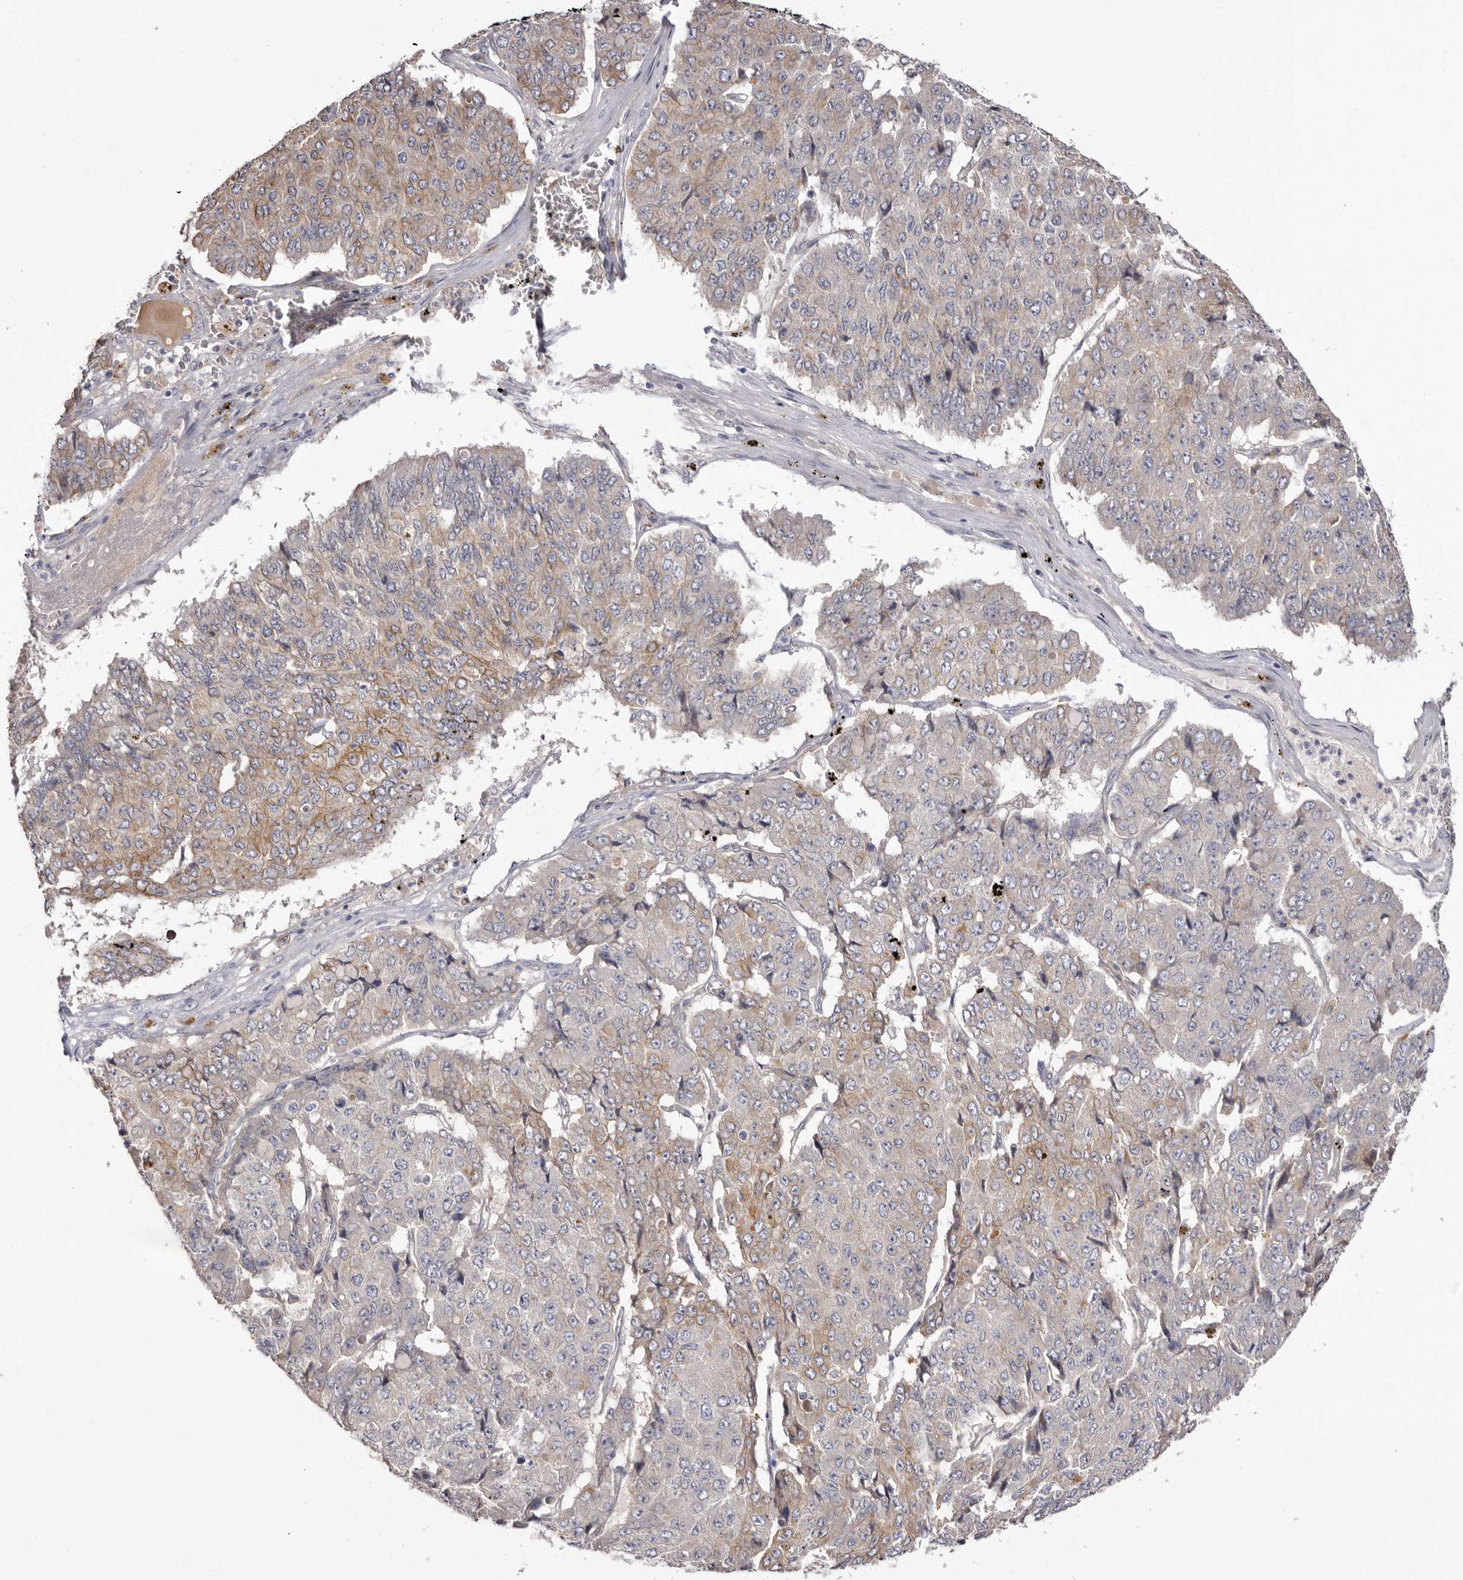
{"staining": {"intensity": "weak", "quantity": "25%-75%", "location": "cytoplasmic/membranous"}, "tissue": "pancreatic cancer", "cell_type": "Tumor cells", "image_type": "cancer", "snomed": [{"axis": "morphology", "description": "Adenocarcinoma, NOS"}, {"axis": "topography", "description": "Pancreas"}], "caption": "Immunohistochemistry (DAB (3,3'-diaminobenzidine)) staining of human pancreatic adenocarcinoma exhibits weak cytoplasmic/membranous protein positivity in approximately 25%-75% of tumor cells.", "gene": "STK16", "patient": {"sex": "male", "age": 50}}